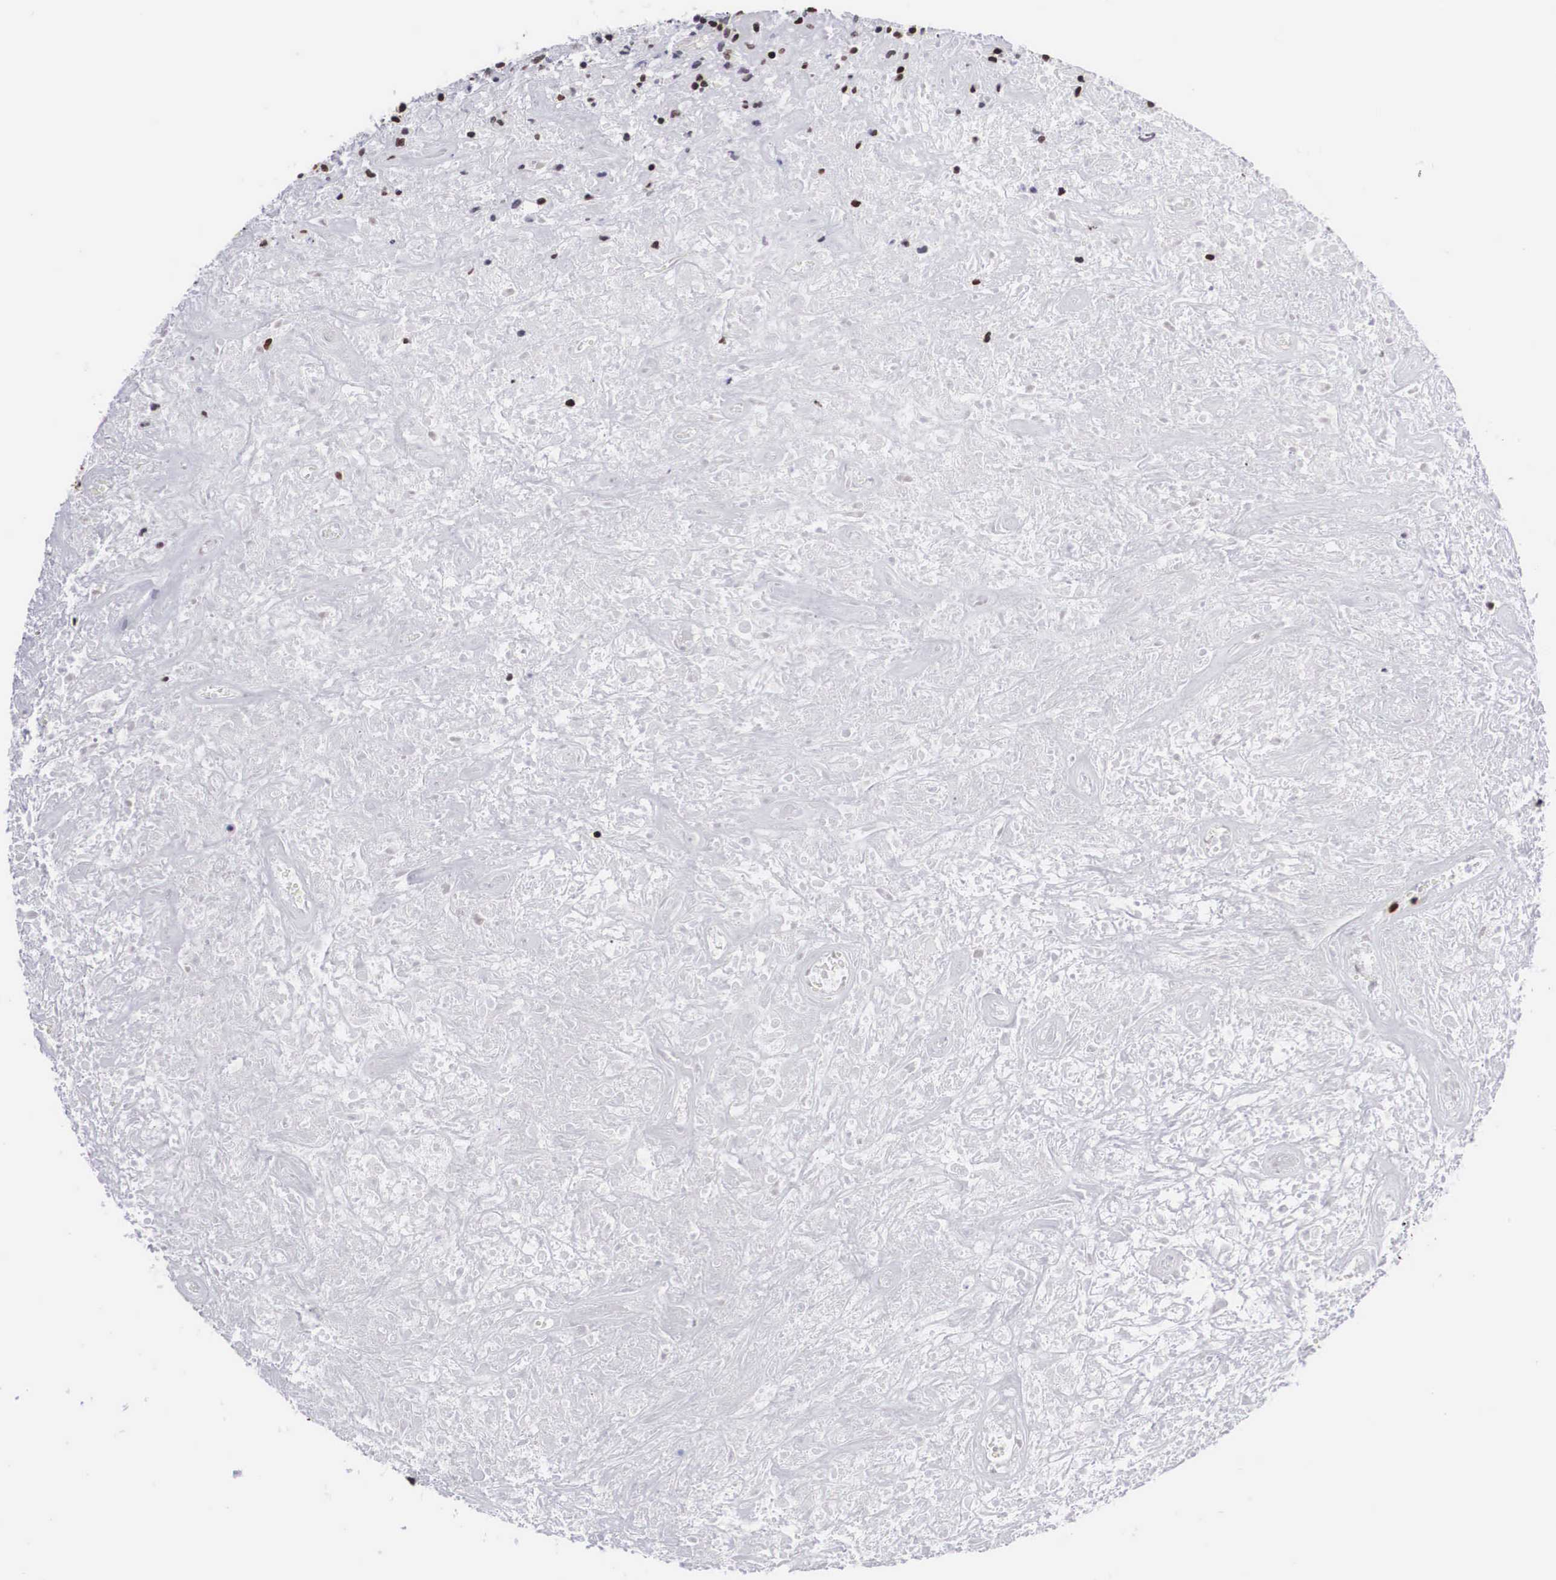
{"staining": {"intensity": "strong", "quantity": ">75%", "location": "nuclear"}, "tissue": "lymphoma", "cell_type": "Tumor cells", "image_type": "cancer", "snomed": [{"axis": "morphology", "description": "Hodgkin's disease, NOS"}, {"axis": "topography", "description": "Lymph node"}], "caption": "Immunohistochemistry (IHC) staining of lymphoma, which shows high levels of strong nuclear expression in about >75% of tumor cells indicating strong nuclear protein positivity. The staining was performed using DAB (3,3'-diaminobenzidine) (brown) for protein detection and nuclei were counterstained in hematoxylin (blue).", "gene": "MECP2", "patient": {"sex": "male", "age": 46}}